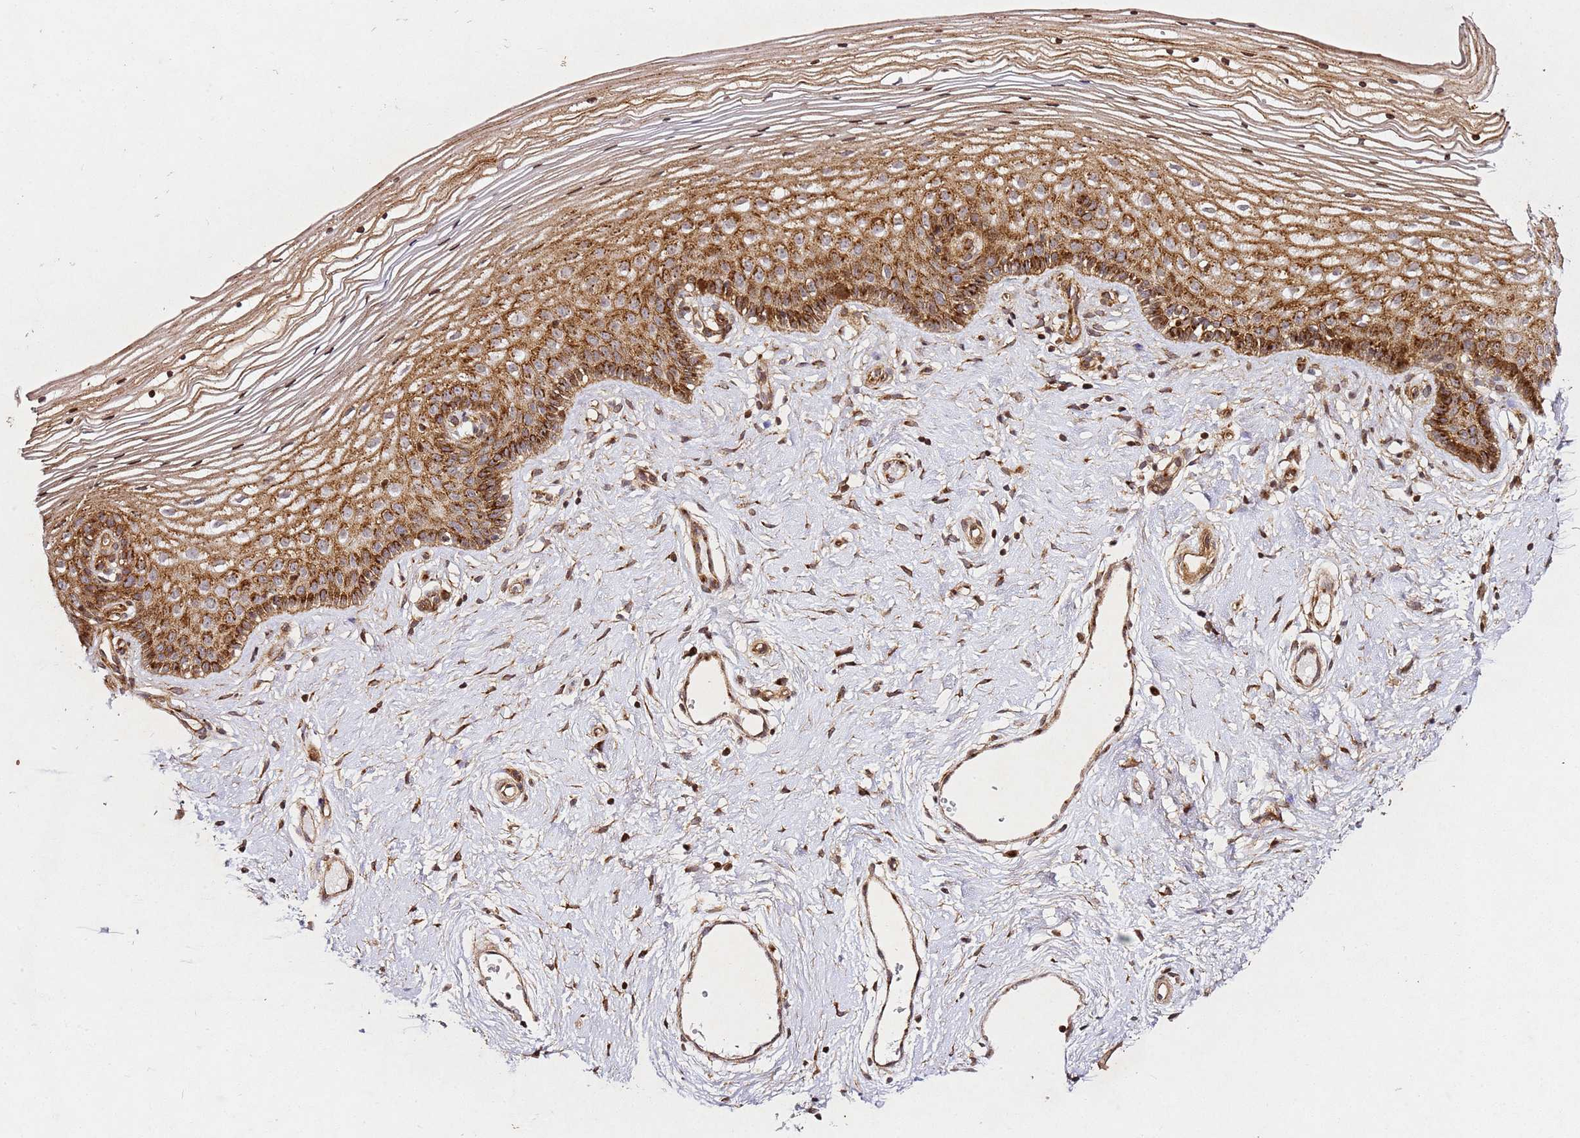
{"staining": {"intensity": "strong", "quantity": ">75%", "location": "cytoplasmic/membranous"}, "tissue": "vagina", "cell_type": "Squamous epithelial cells", "image_type": "normal", "snomed": [{"axis": "morphology", "description": "Normal tissue, NOS"}, {"axis": "topography", "description": "Vagina"}], "caption": "Normal vagina was stained to show a protein in brown. There is high levels of strong cytoplasmic/membranous staining in approximately >75% of squamous epithelial cells. (DAB IHC, brown staining for protein, blue staining for nuclei).", "gene": "ZNF296", "patient": {"sex": "female", "age": 46}}